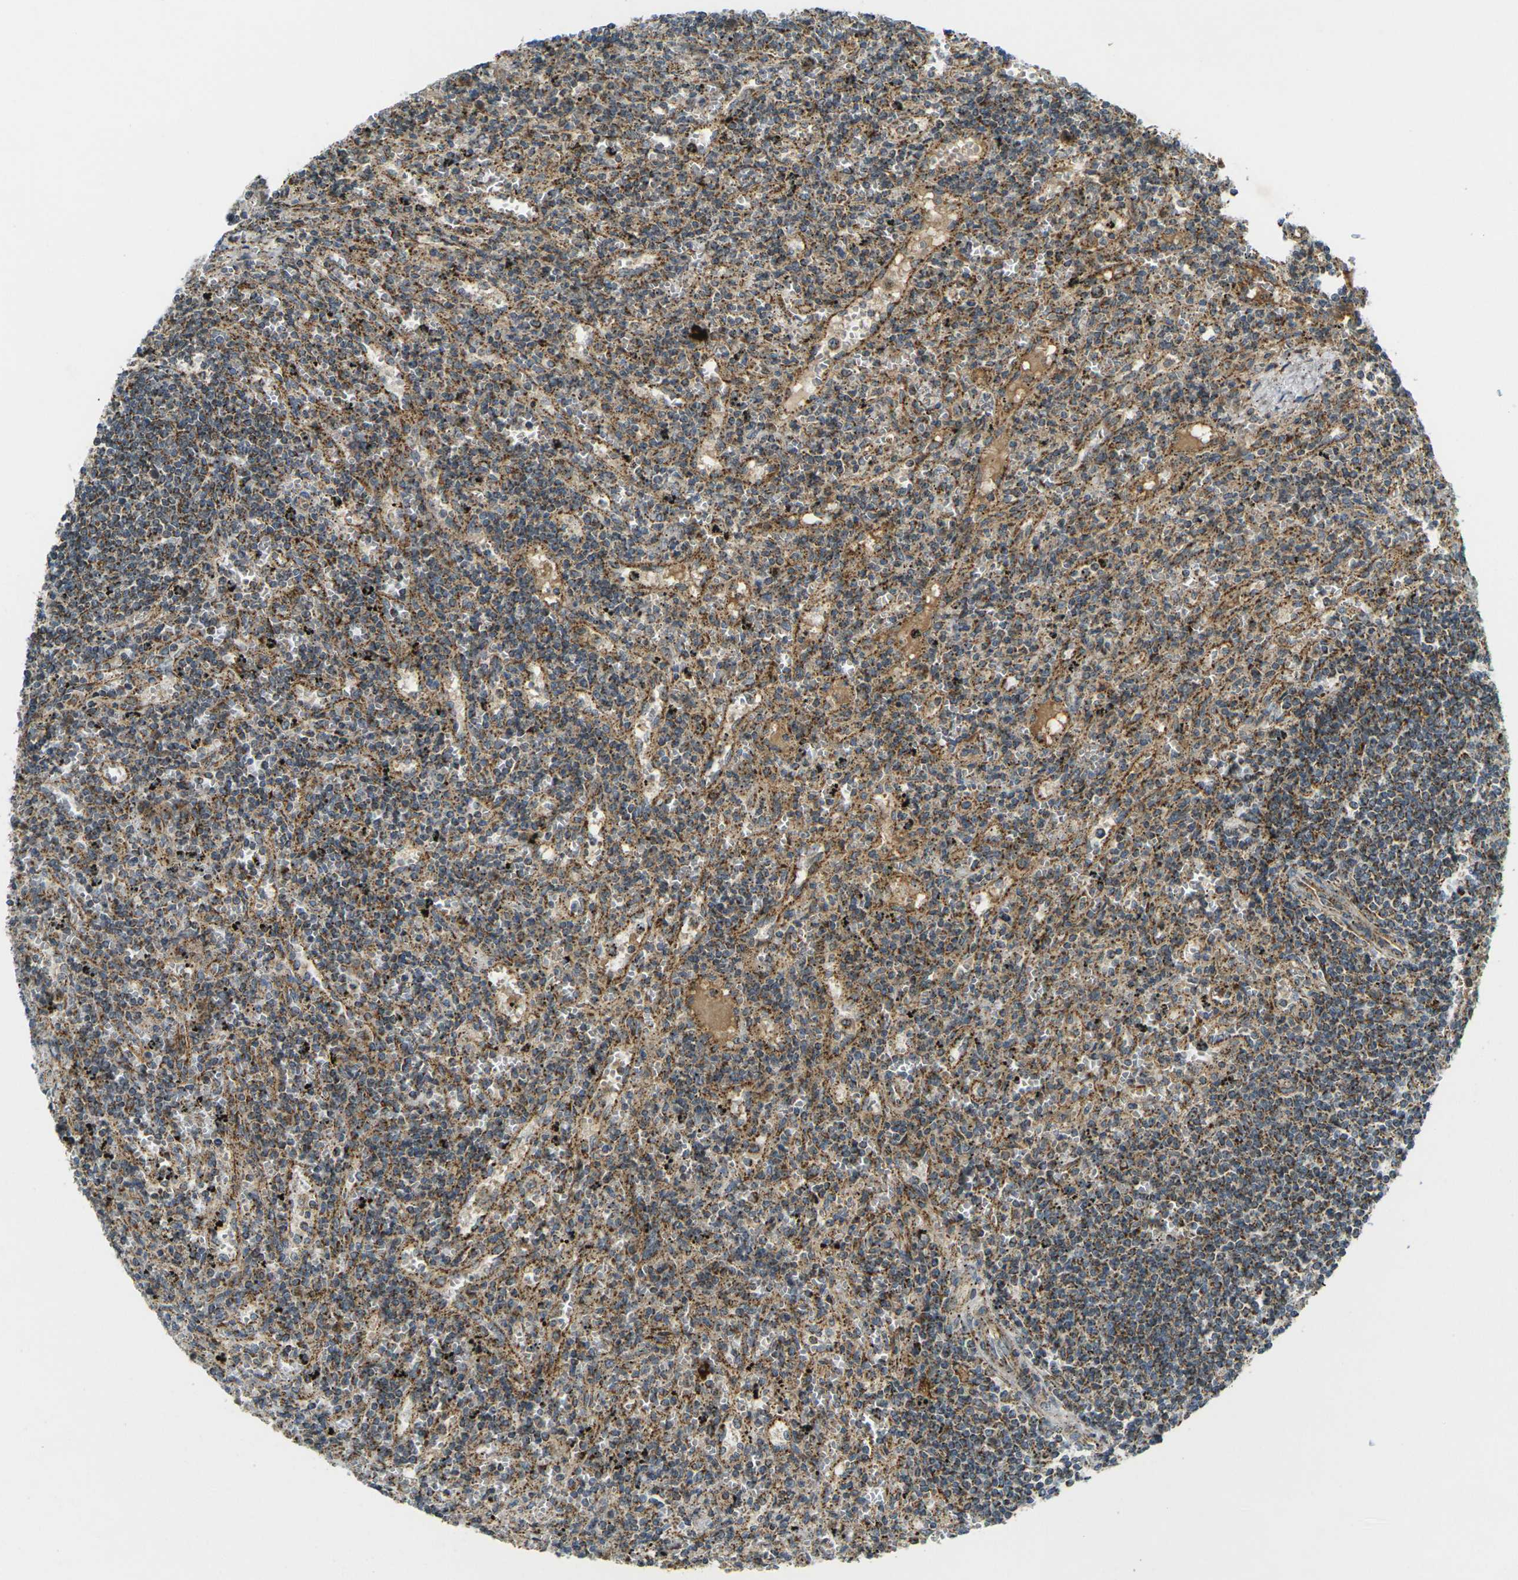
{"staining": {"intensity": "moderate", "quantity": ">75%", "location": "cytoplasmic/membranous"}, "tissue": "lymphoma", "cell_type": "Tumor cells", "image_type": "cancer", "snomed": [{"axis": "morphology", "description": "Malignant lymphoma, non-Hodgkin's type, Low grade"}, {"axis": "topography", "description": "Spleen"}], "caption": "This image displays immunohistochemistry (IHC) staining of human low-grade malignant lymphoma, non-Hodgkin's type, with medium moderate cytoplasmic/membranous expression in approximately >75% of tumor cells.", "gene": "IGF1R", "patient": {"sex": "male", "age": 76}}